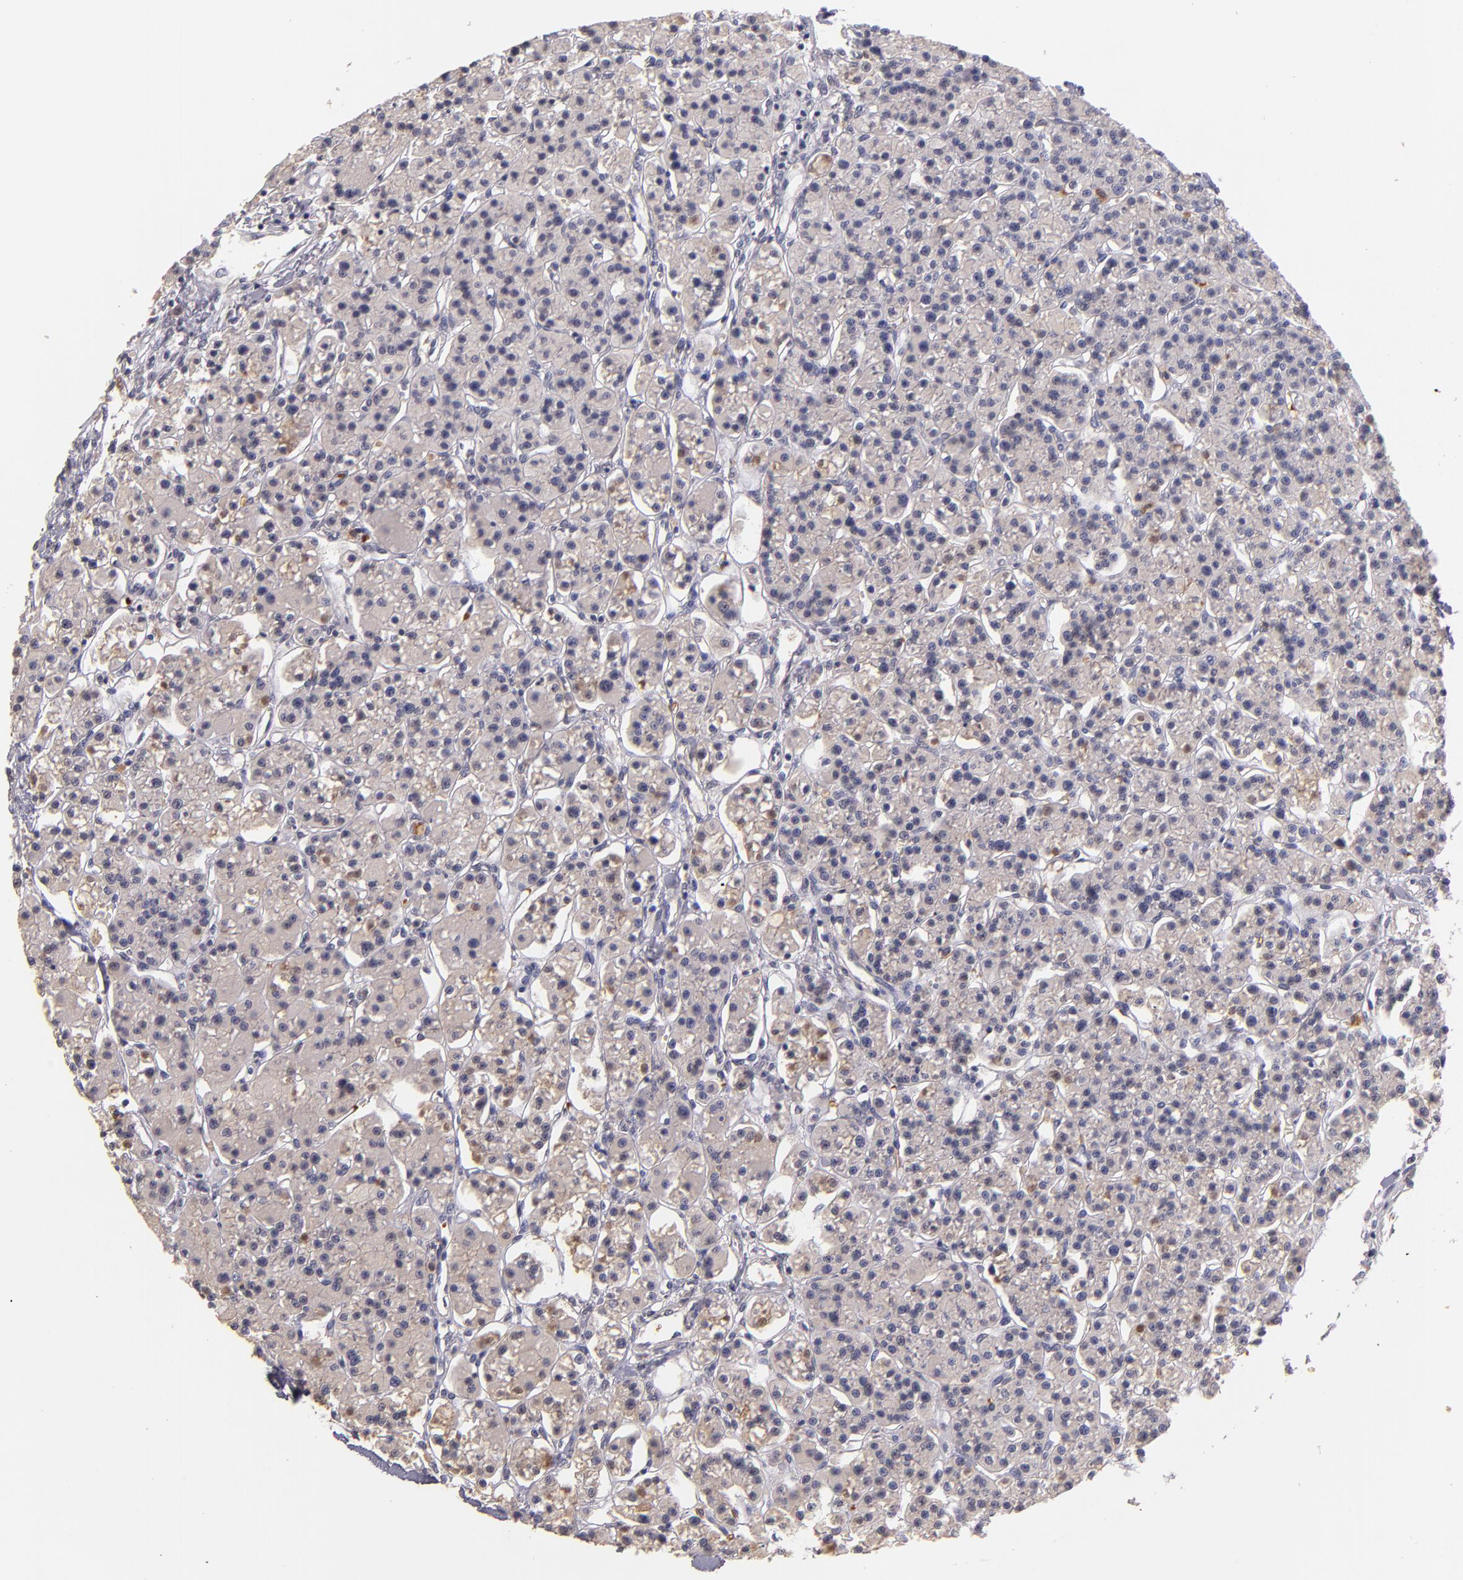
{"staining": {"intensity": "weak", "quantity": ">75%", "location": "cytoplasmic/membranous"}, "tissue": "parathyroid gland", "cell_type": "Glandular cells", "image_type": "normal", "snomed": [{"axis": "morphology", "description": "Normal tissue, NOS"}, {"axis": "topography", "description": "Parathyroid gland"}], "caption": "A low amount of weak cytoplasmic/membranous staining is appreciated in approximately >75% of glandular cells in benign parathyroid gland. The protein is shown in brown color, while the nuclei are stained blue.", "gene": "SERPINC1", "patient": {"sex": "female", "age": 58}}